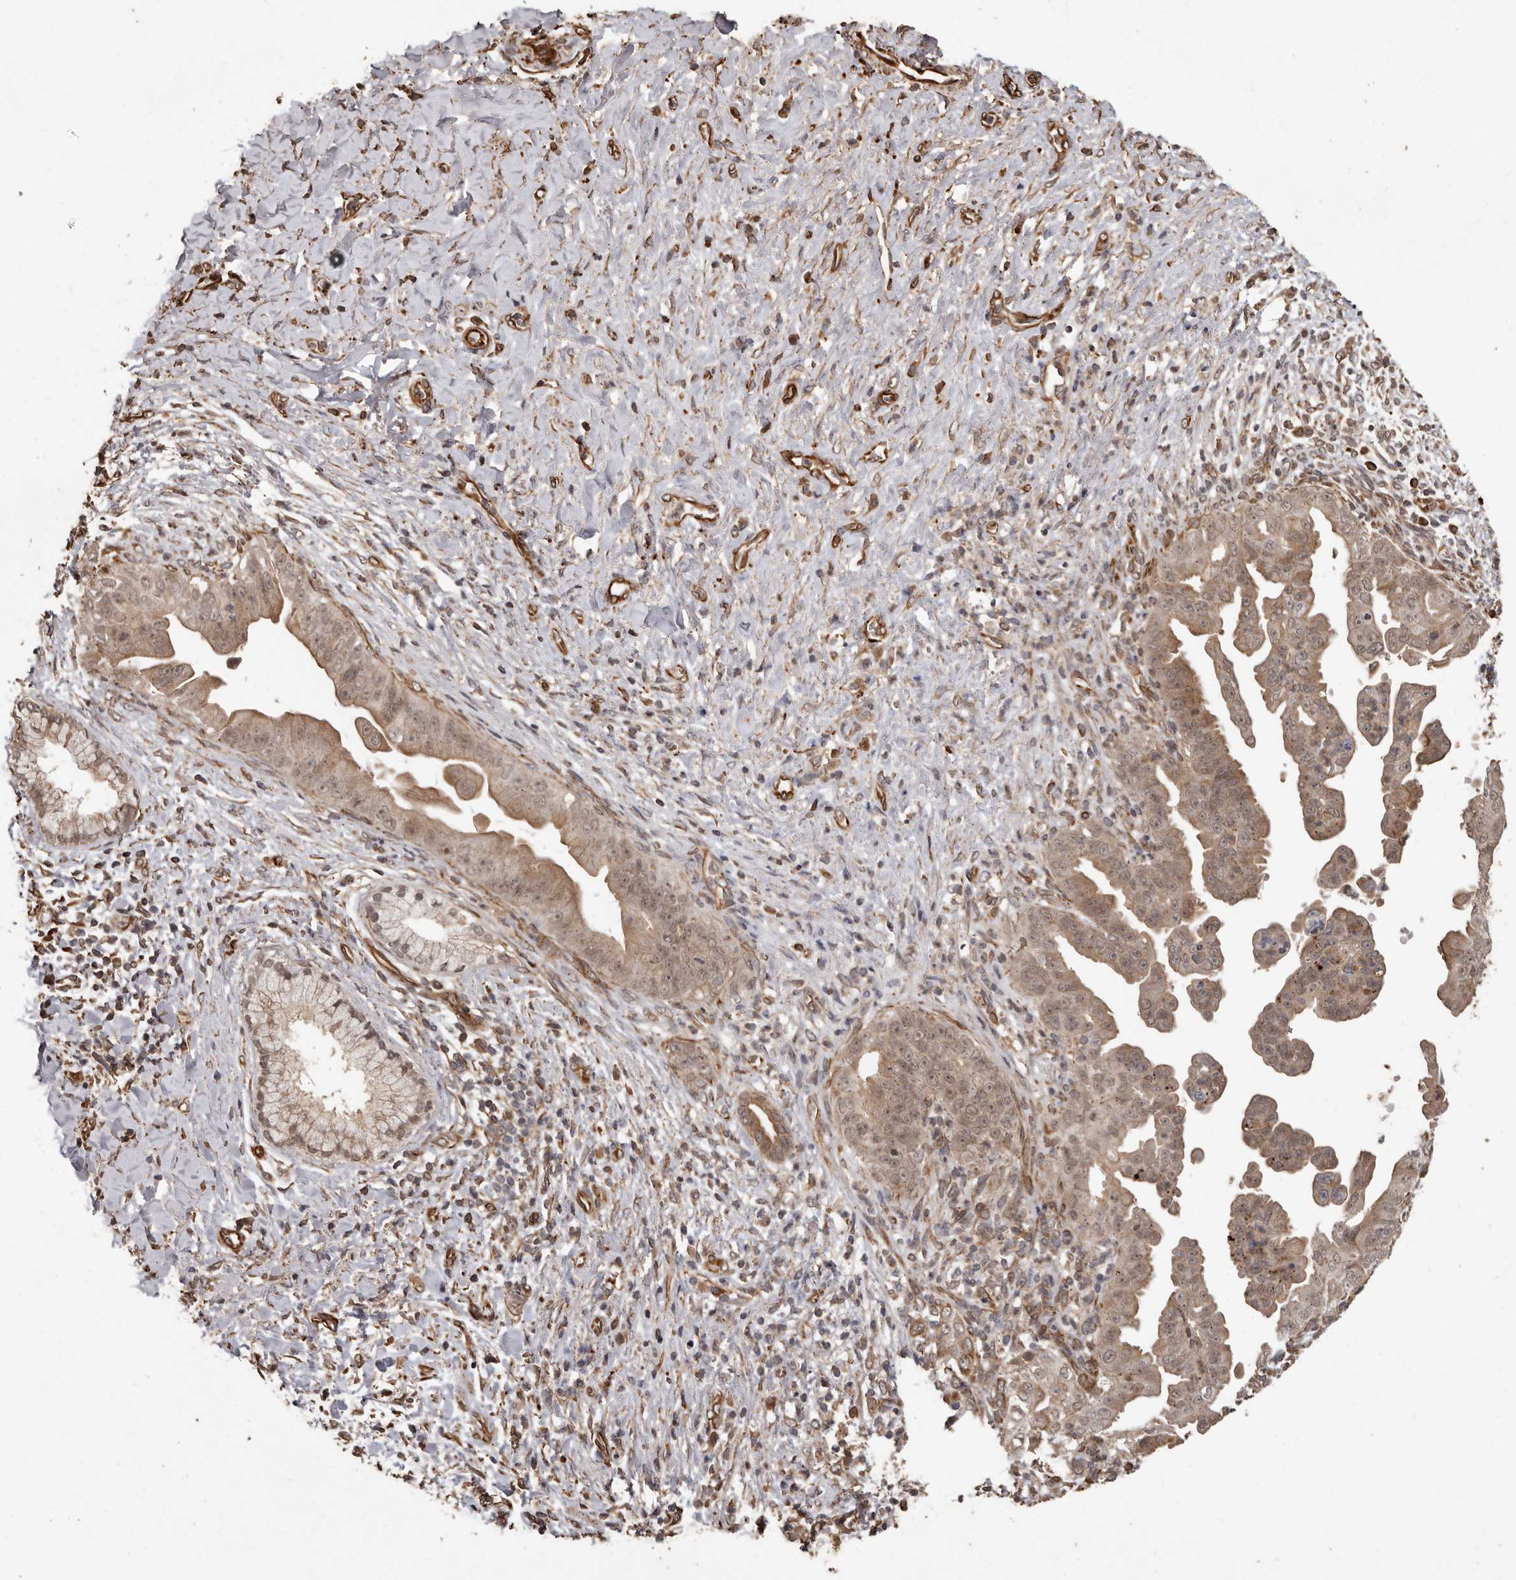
{"staining": {"intensity": "moderate", "quantity": ">75%", "location": "cytoplasmic/membranous,nuclear"}, "tissue": "pancreatic cancer", "cell_type": "Tumor cells", "image_type": "cancer", "snomed": [{"axis": "morphology", "description": "Adenocarcinoma, NOS"}, {"axis": "topography", "description": "Pancreas"}], "caption": "Protein staining of pancreatic cancer (adenocarcinoma) tissue displays moderate cytoplasmic/membranous and nuclear staining in about >75% of tumor cells.", "gene": "BRAT1", "patient": {"sex": "female", "age": 78}}